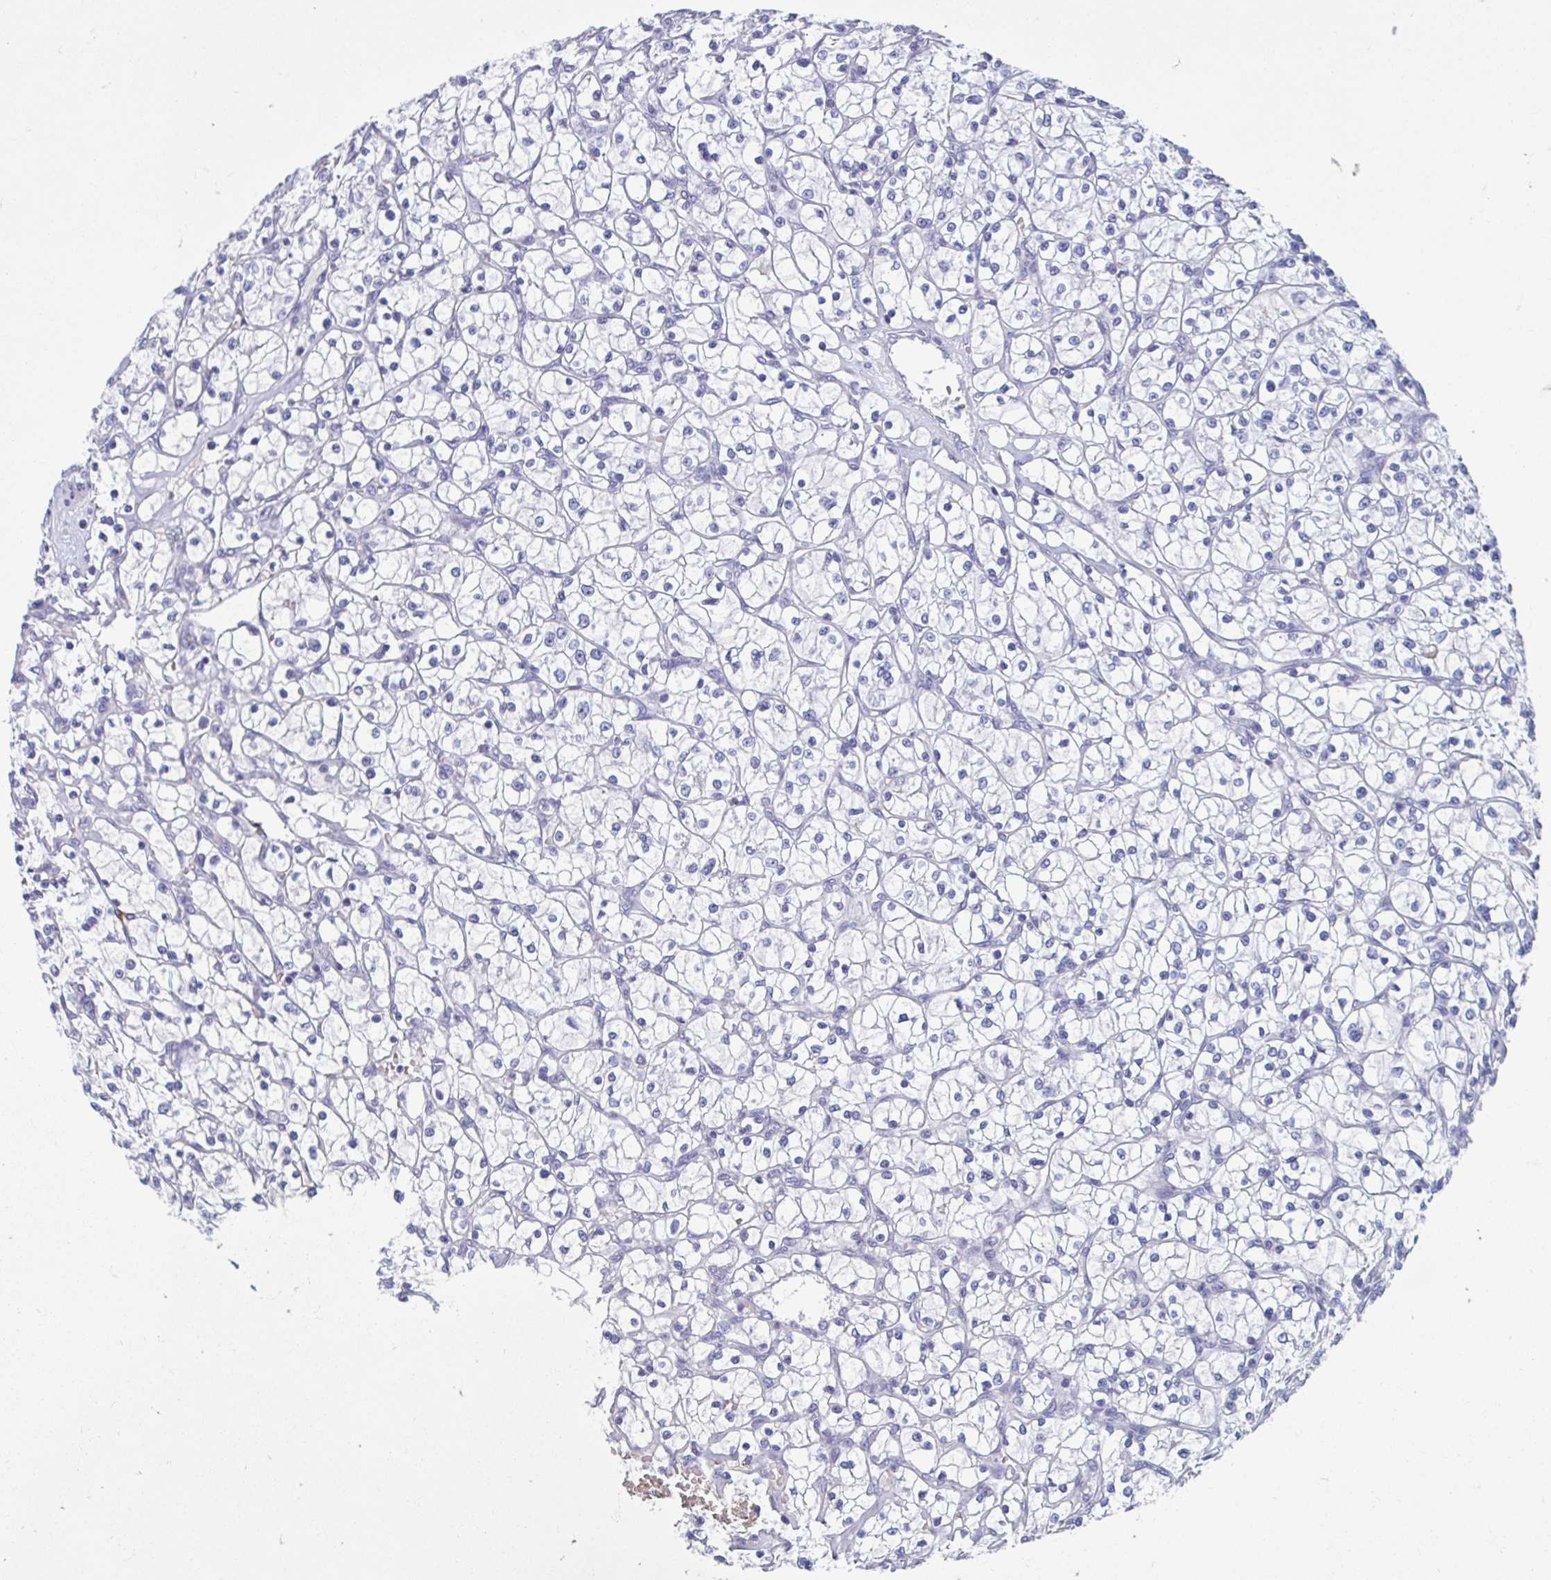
{"staining": {"intensity": "negative", "quantity": "none", "location": "none"}, "tissue": "renal cancer", "cell_type": "Tumor cells", "image_type": "cancer", "snomed": [{"axis": "morphology", "description": "Adenocarcinoma, NOS"}, {"axis": "topography", "description": "Kidney"}], "caption": "A histopathology image of human renal cancer (adenocarcinoma) is negative for staining in tumor cells.", "gene": "MORC4", "patient": {"sex": "female", "age": 64}}